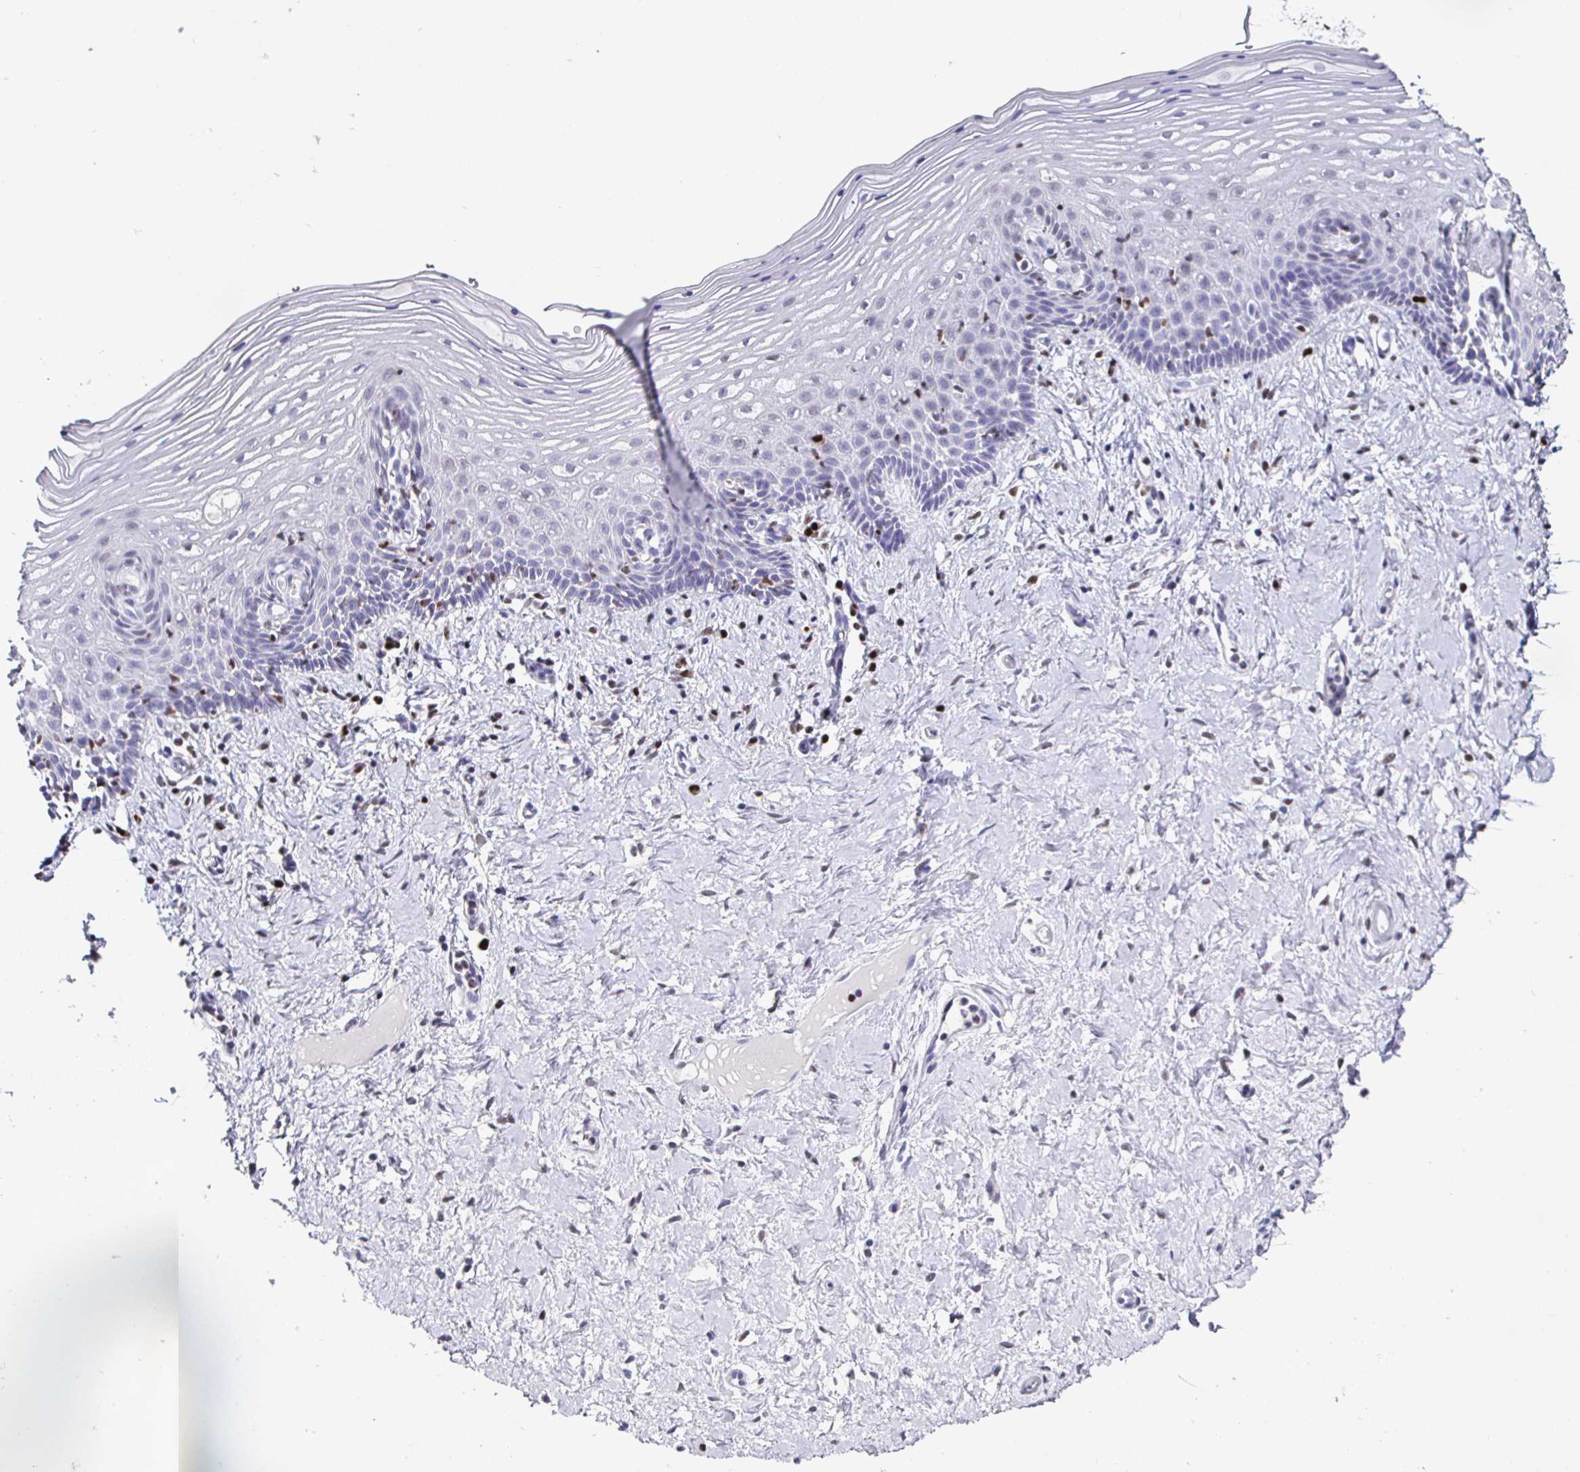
{"staining": {"intensity": "weak", "quantity": "<25%", "location": "nuclear"}, "tissue": "vagina", "cell_type": "Squamous epithelial cells", "image_type": "normal", "snomed": [{"axis": "morphology", "description": "Normal tissue, NOS"}, {"axis": "topography", "description": "Vagina"}], "caption": "The IHC micrograph has no significant positivity in squamous epithelial cells of vagina.", "gene": "RUNX2", "patient": {"sex": "female", "age": 42}}